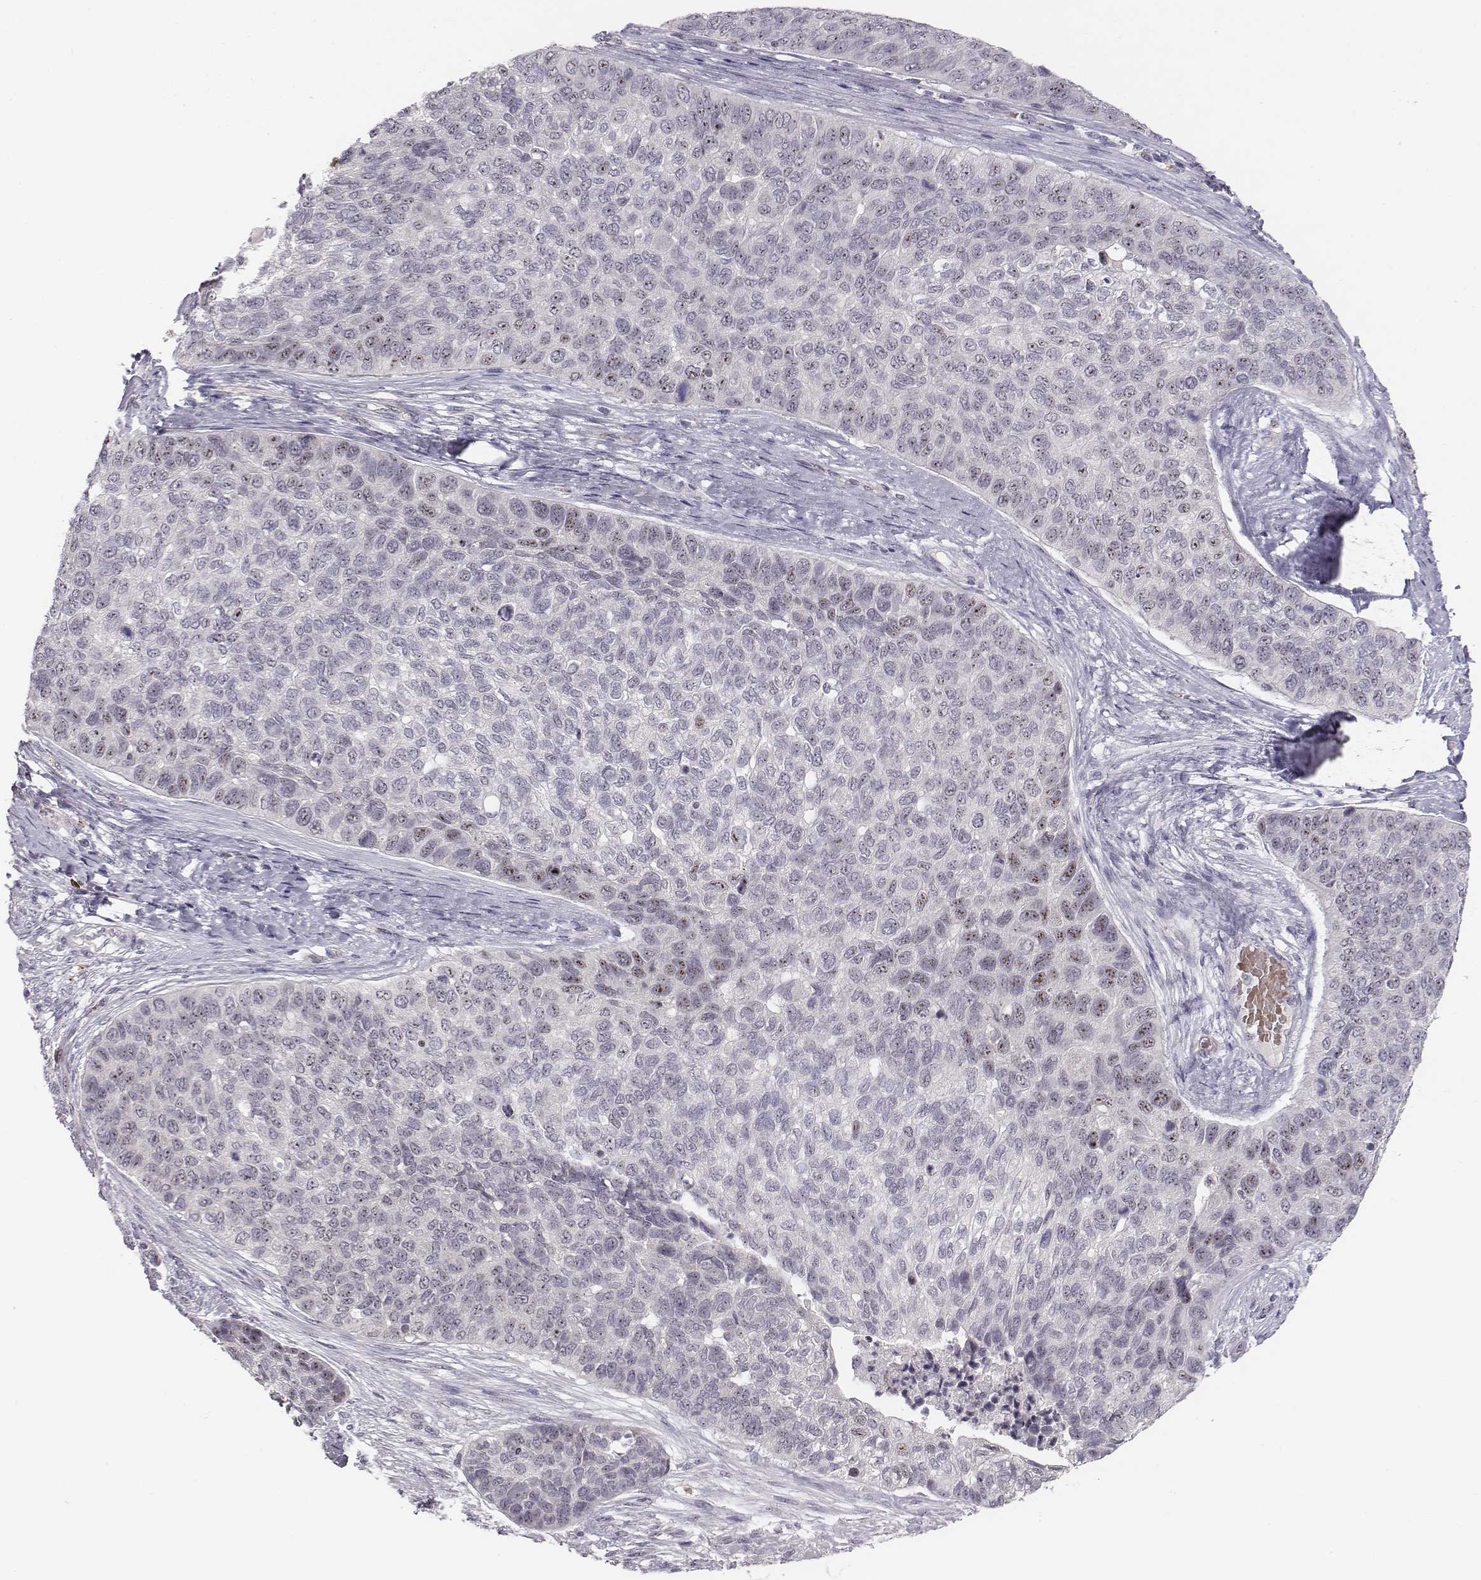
{"staining": {"intensity": "moderate", "quantity": "<25%", "location": "nuclear"}, "tissue": "lung cancer", "cell_type": "Tumor cells", "image_type": "cancer", "snomed": [{"axis": "morphology", "description": "Squamous cell carcinoma, NOS"}, {"axis": "topography", "description": "Lung"}], "caption": "Moderate nuclear protein staining is present in approximately <25% of tumor cells in lung cancer.", "gene": "NIFK", "patient": {"sex": "male", "age": 69}}